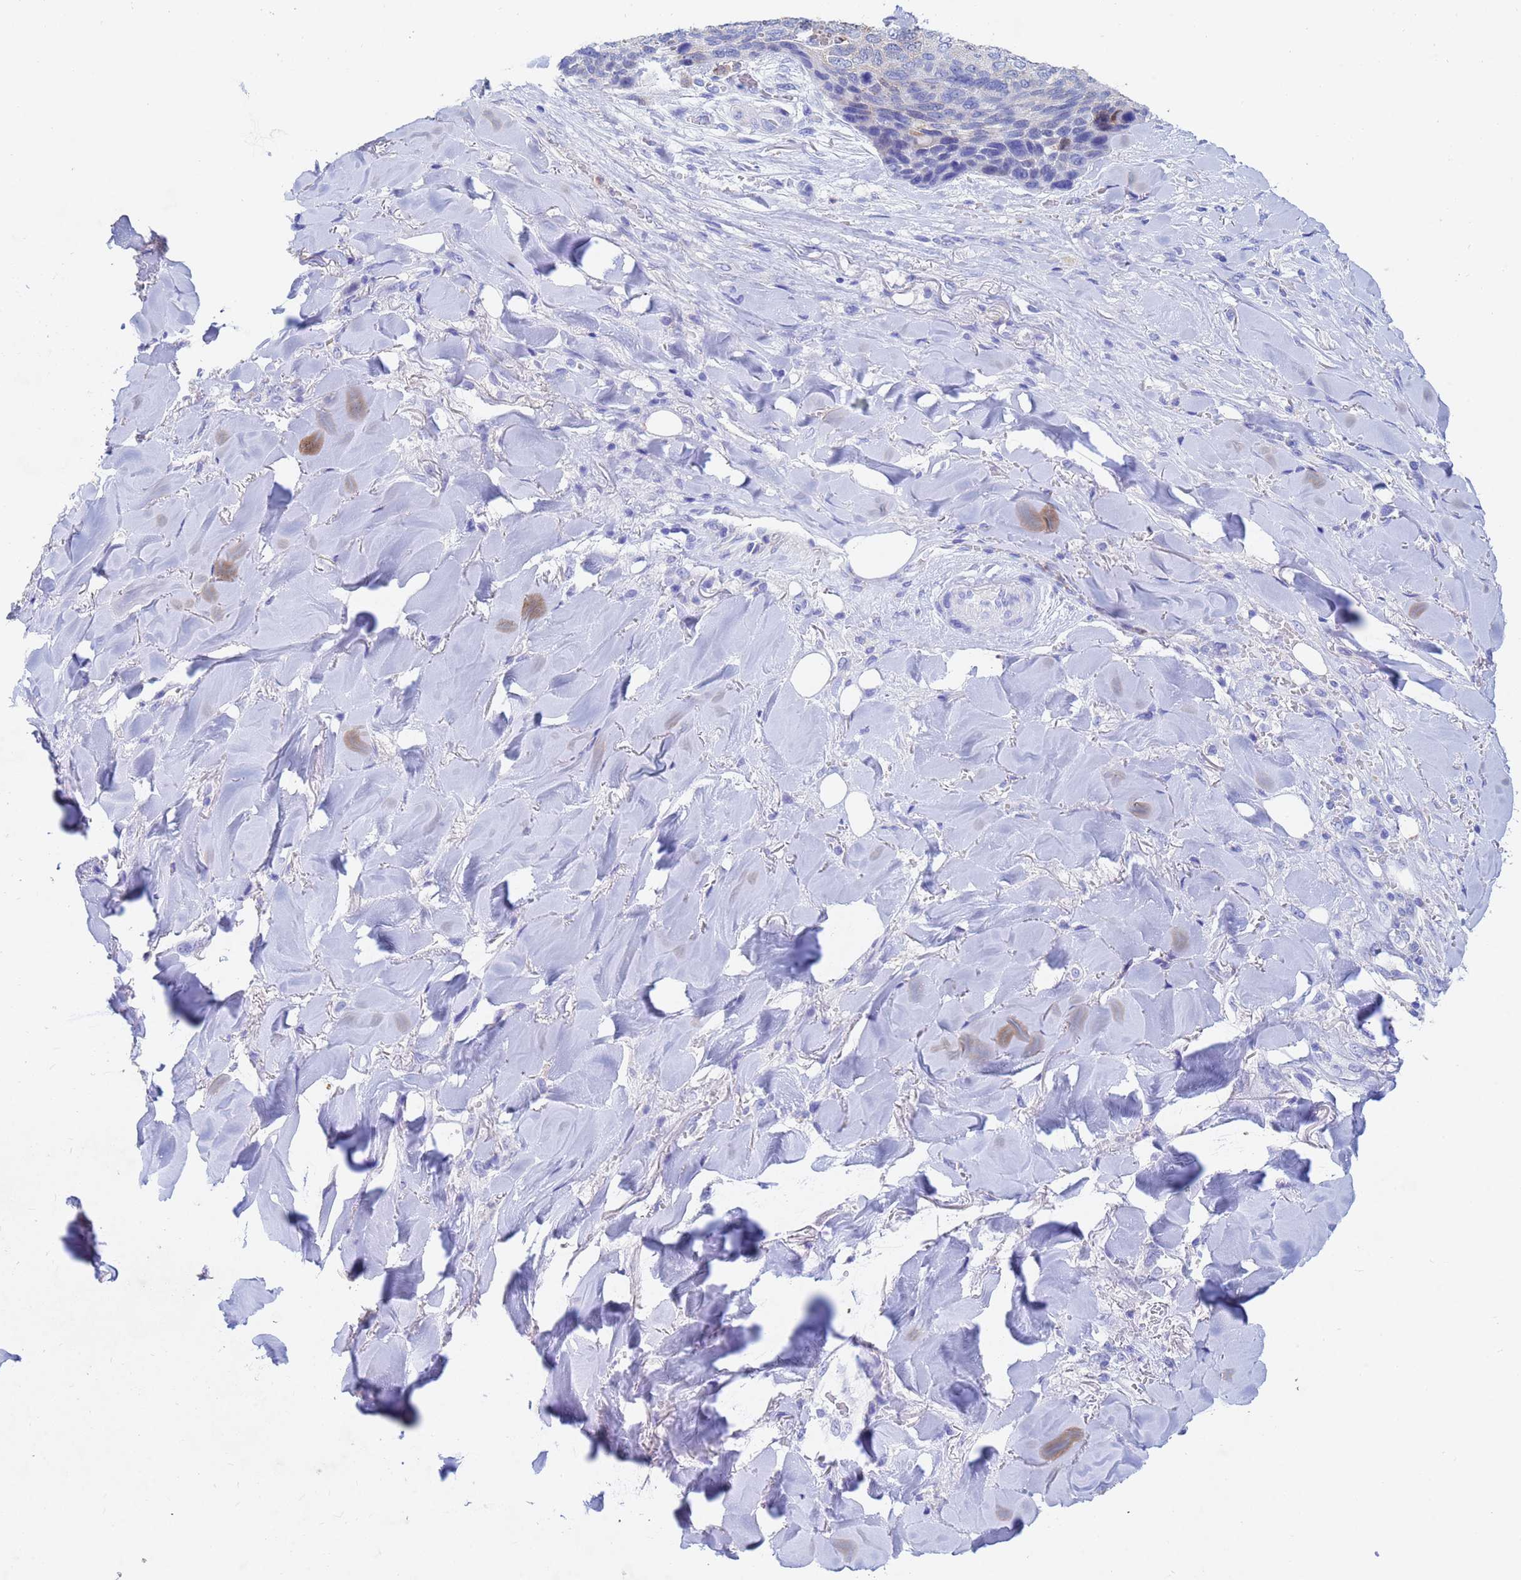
{"staining": {"intensity": "negative", "quantity": "none", "location": "none"}, "tissue": "skin cancer", "cell_type": "Tumor cells", "image_type": "cancer", "snomed": [{"axis": "morphology", "description": "Basal cell carcinoma"}, {"axis": "topography", "description": "Skin"}], "caption": "IHC of skin cancer exhibits no expression in tumor cells.", "gene": "CSTB", "patient": {"sex": "female", "age": 74}}